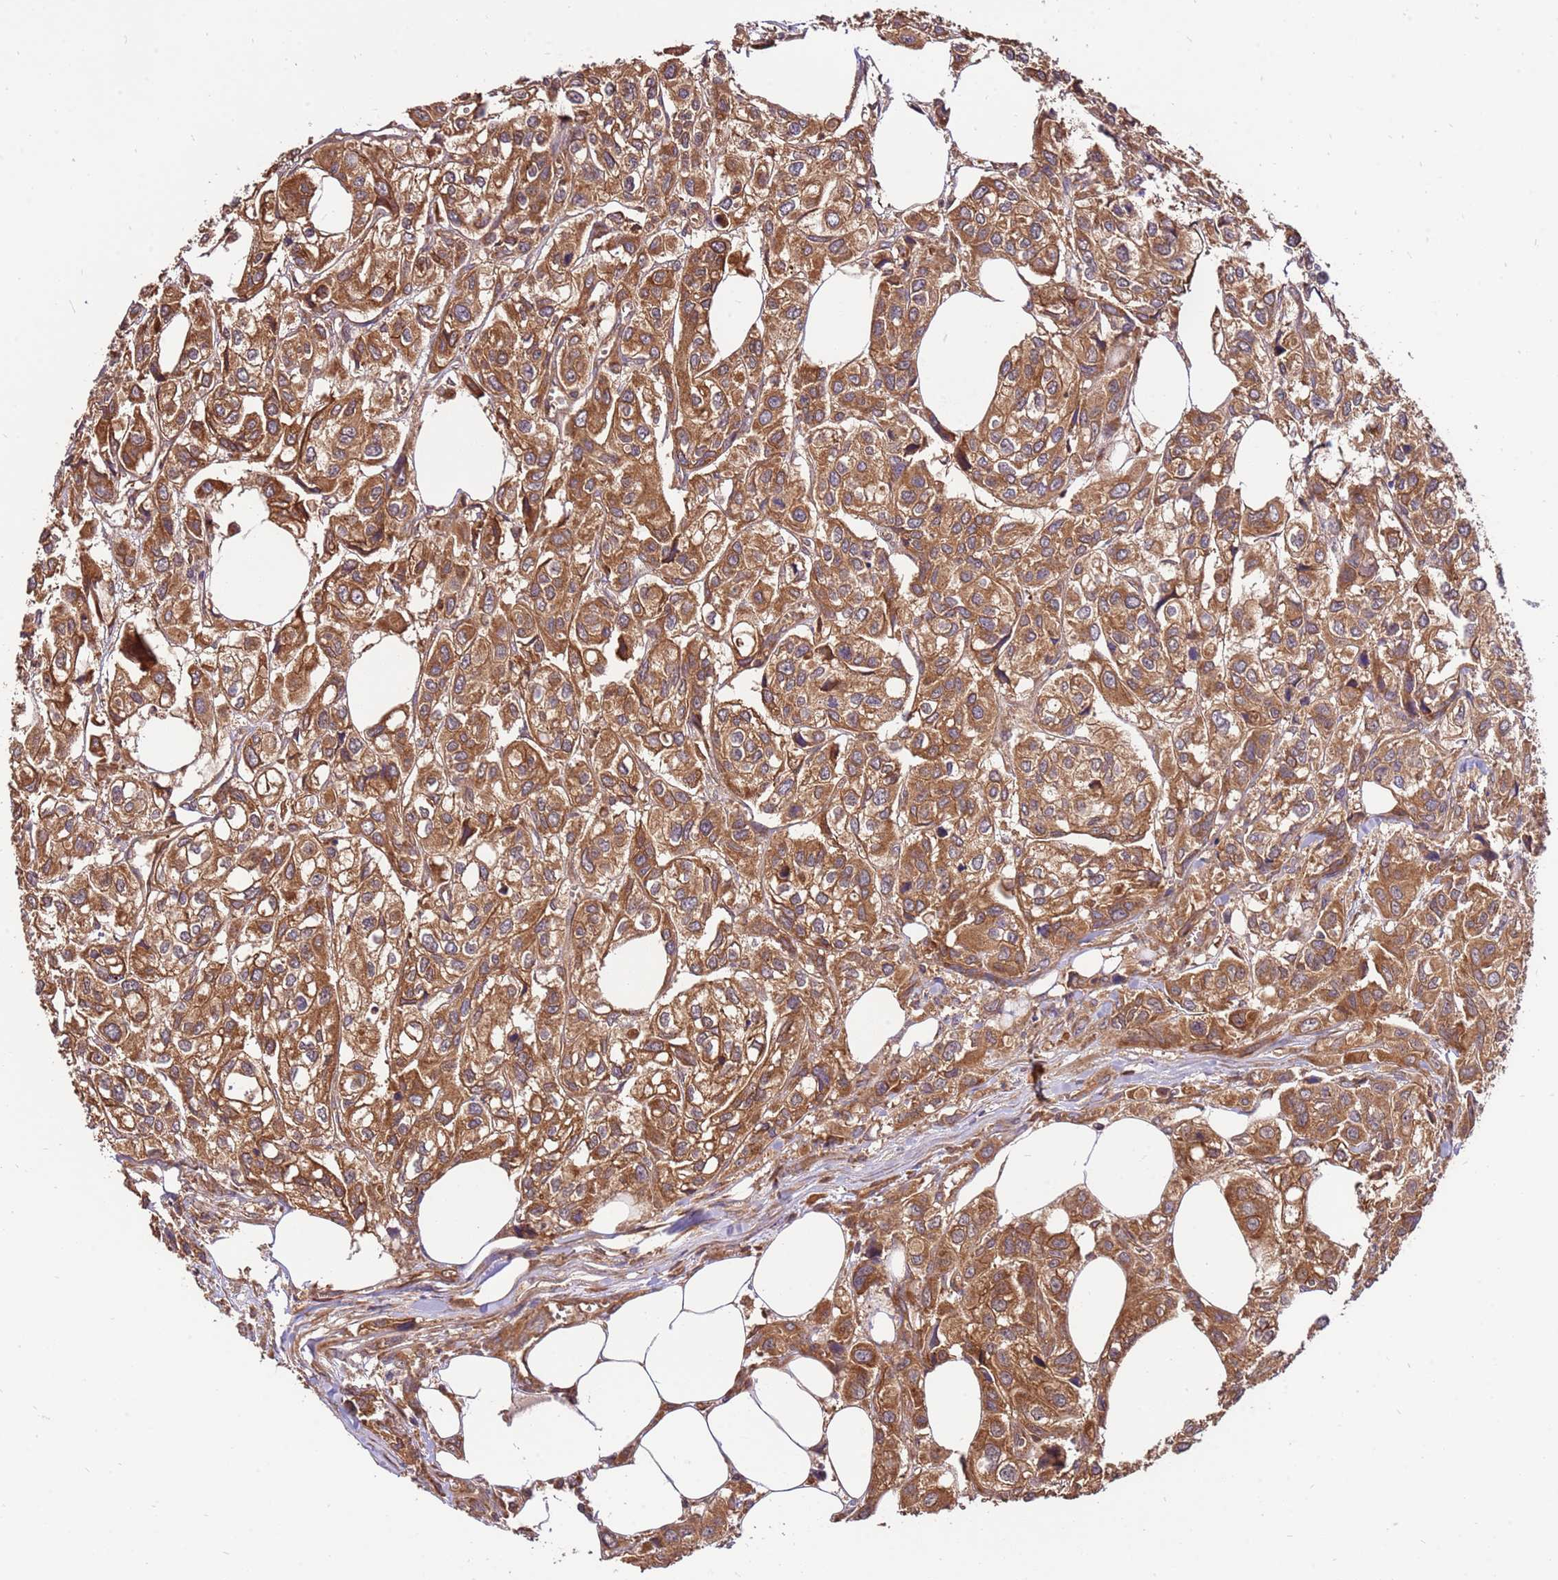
{"staining": {"intensity": "moderate", "quantity": ">75%", "location": "cytoplasmic/membranous"}, "tissue": "urothelial cancer", "cell_type": "Tumor cells", "image_type": "cancer", "snomed": [{"axis": "morphology", "description": "Urothelial carcinoma, High grade"}, {"axis": "topography", "description": "Urinary bladder"}], "caption": "This image demonstrates high-grade urothelial carcinoma stained with IHC to label a protein in brown. The cytoplasmic/membranous of tumor cells show moderate positivity for the protein. Nuclei are counter-stained blue.", "gene": "SLC44A5", "patient": {"sex": "male", "age": 67}}